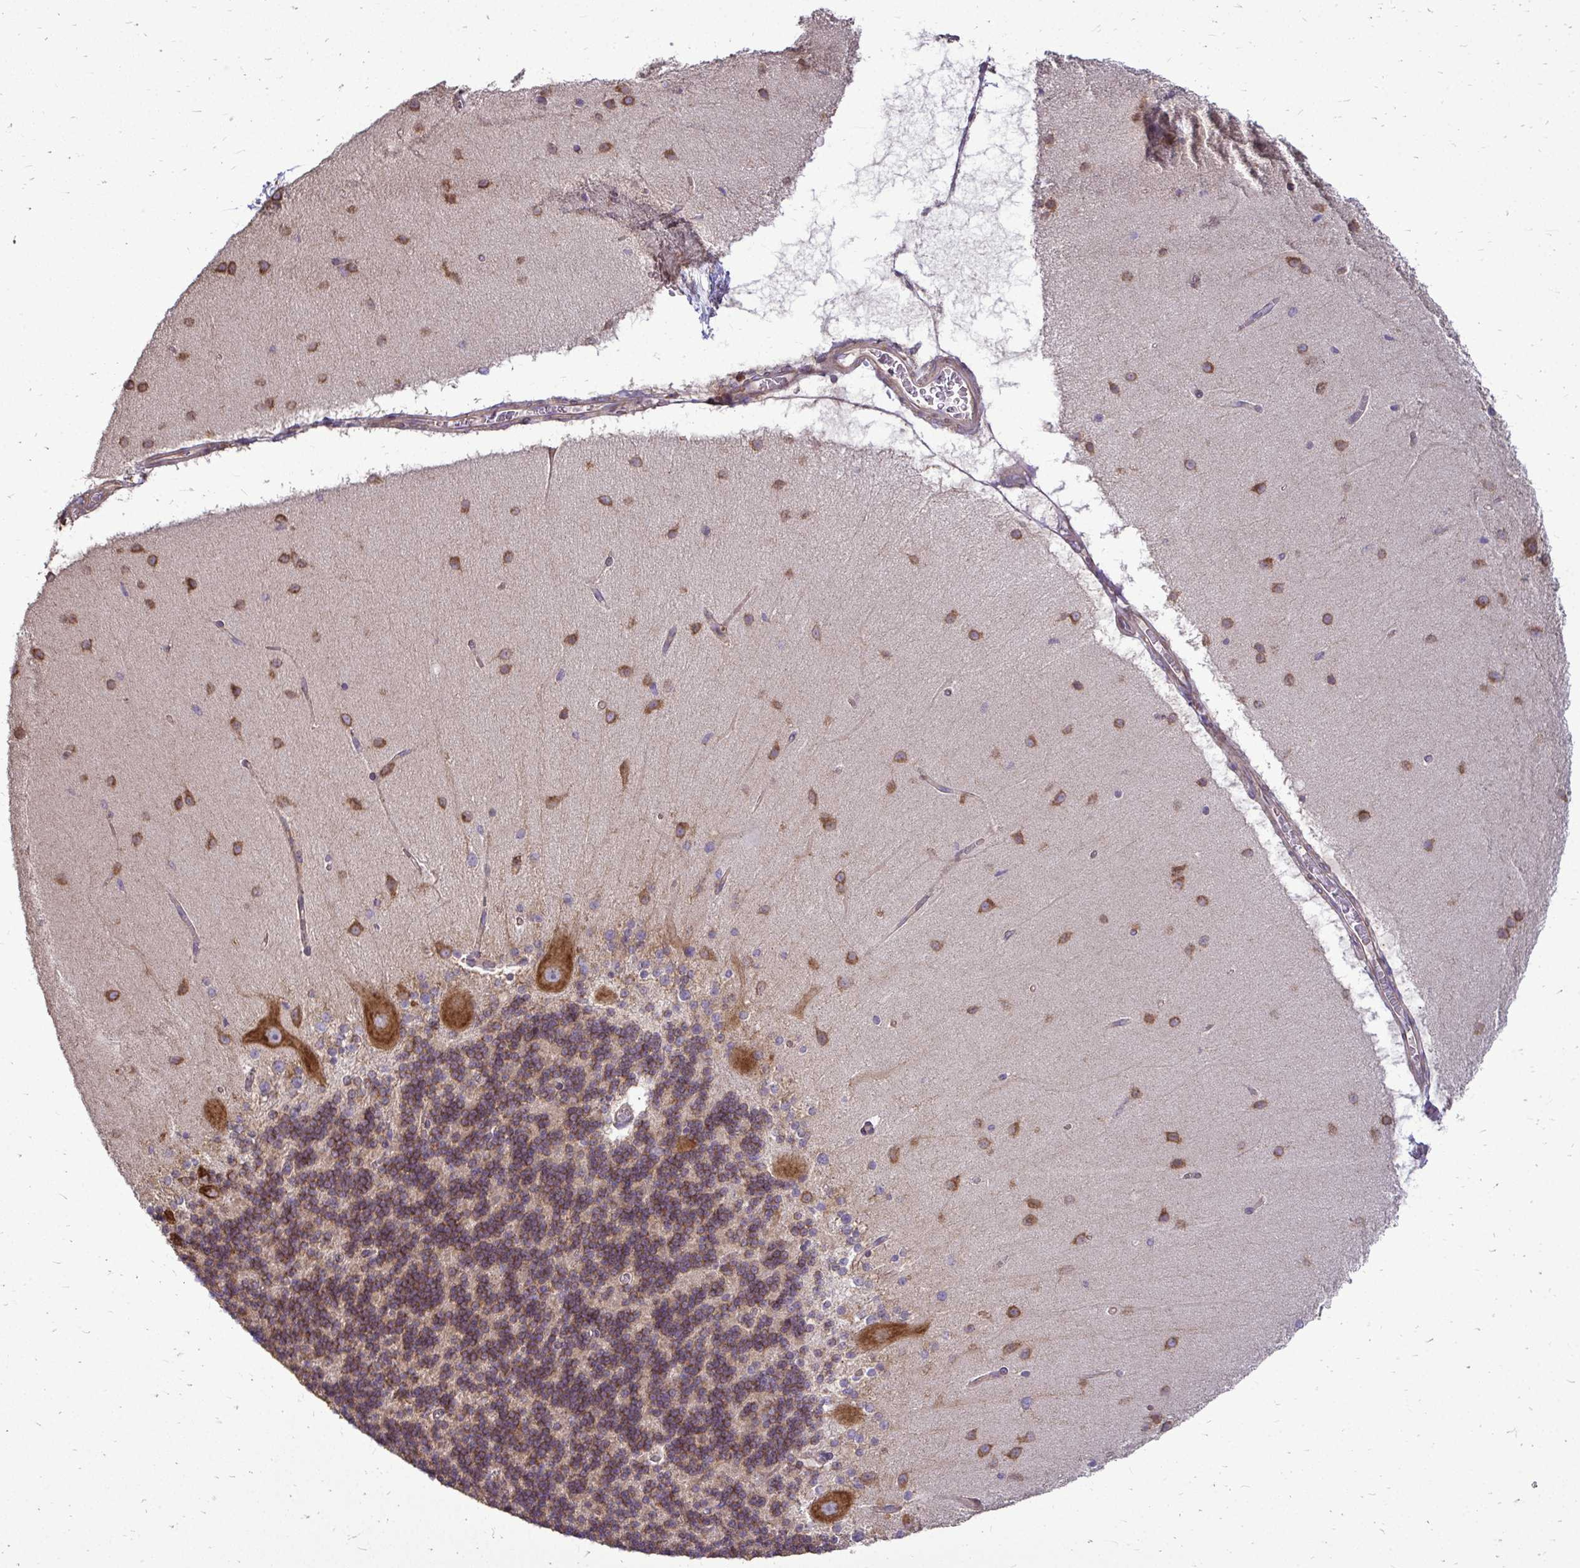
{"staining": {"intensity": "strong", "quantity": "25%-75%", "location": "cytoplasmic/membranous"}, "tissue": "cerebellum", "cell_type": "Cells in granular layer", "image_type": "normal", "snomed": [{"axis": "morphology", "description": "Normal tissue, NOS"}, {"axis": "topography", "description": "Cerebellum"}], "caption": "Protein staining of unremarkable cerebellum exhibits strong cytoplasmic/membranous positivity in about 25%-75% of cells in granular layer. Nuclei are stained in blue.", "gene": "FMR1", "patient": {"sex": "female", "age": 54}}